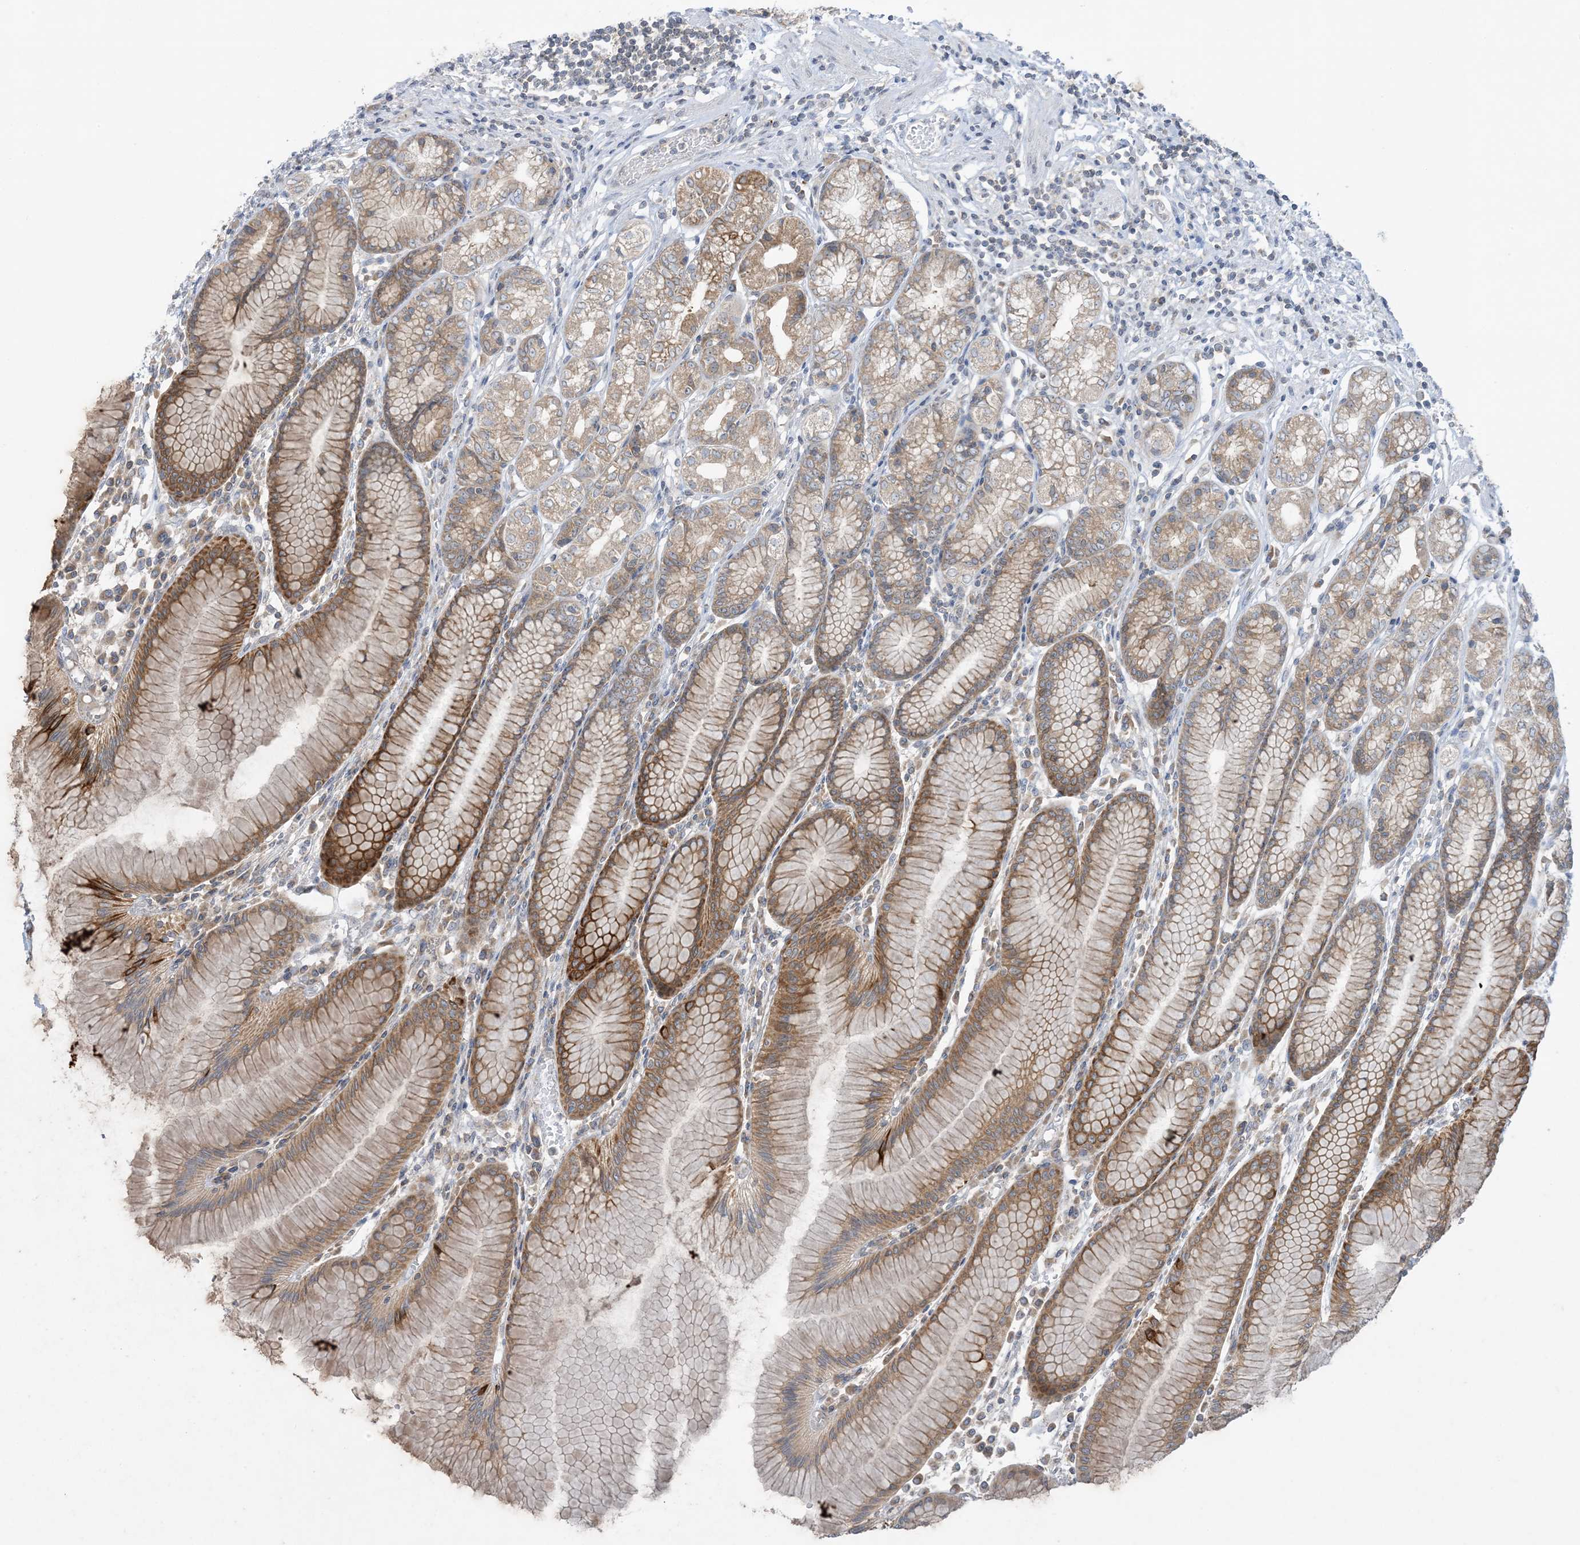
{"staining": {"intensity": "strong", "quantity": "25%-75%", "location": "cytoplasmic/membranous"}, "tissue": "stomach", "cell_type": "Glandular cells", "image_type": "normal", "snomed": [{"axis": "morphology", "description": "Normal tissue, NOS"}, {"axis": "topography", "description": "Stomach"}], "caption": "Glandular cells reveal high levels of strong cytoplasmic/membranous positivity in about 25%-75% of cells in unremarkable human stomach.", "gene": "RPP40", "patient": {"sex": "female", "age": 57}}